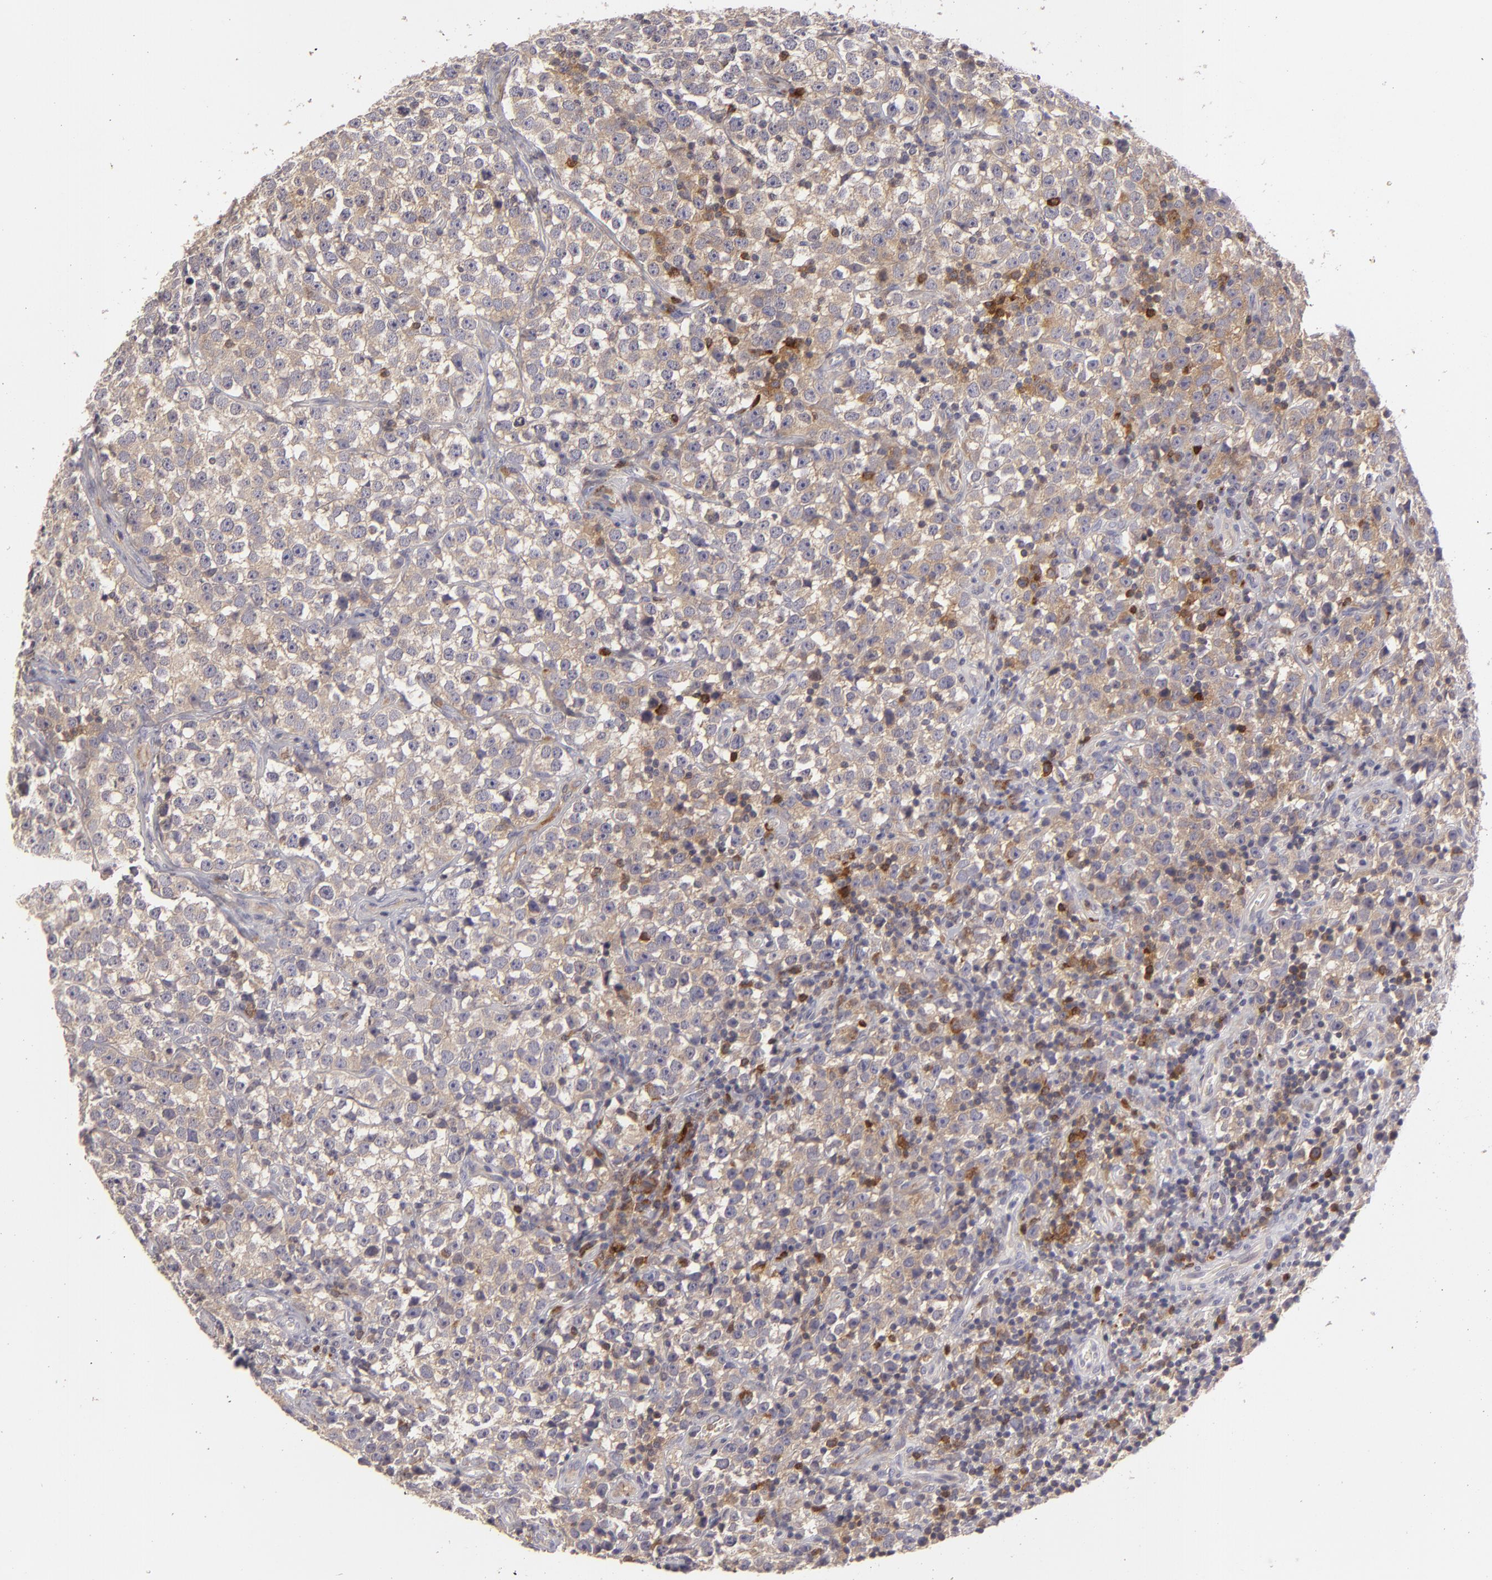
{"staining": {"intensity": "moderate", "quantity": ">75%", "location": "cytoplasmic/membranous"}, "tissue": "testis cancer", "cell_type": "Tumor cells", "image_type": "cancer", "snomed": [{"axis": "morphology", "description": "Seminoma, NOS"}, {"axis": "topography", "description": "Testis"}], "caption": "Brown immunohistochemical staining in testis cancer displays moderate cytoplasmic/membranous positivity in about >75% of tumor cells.", "gene": "MMP10", "patient": {"sex": "male", "age": 25}}